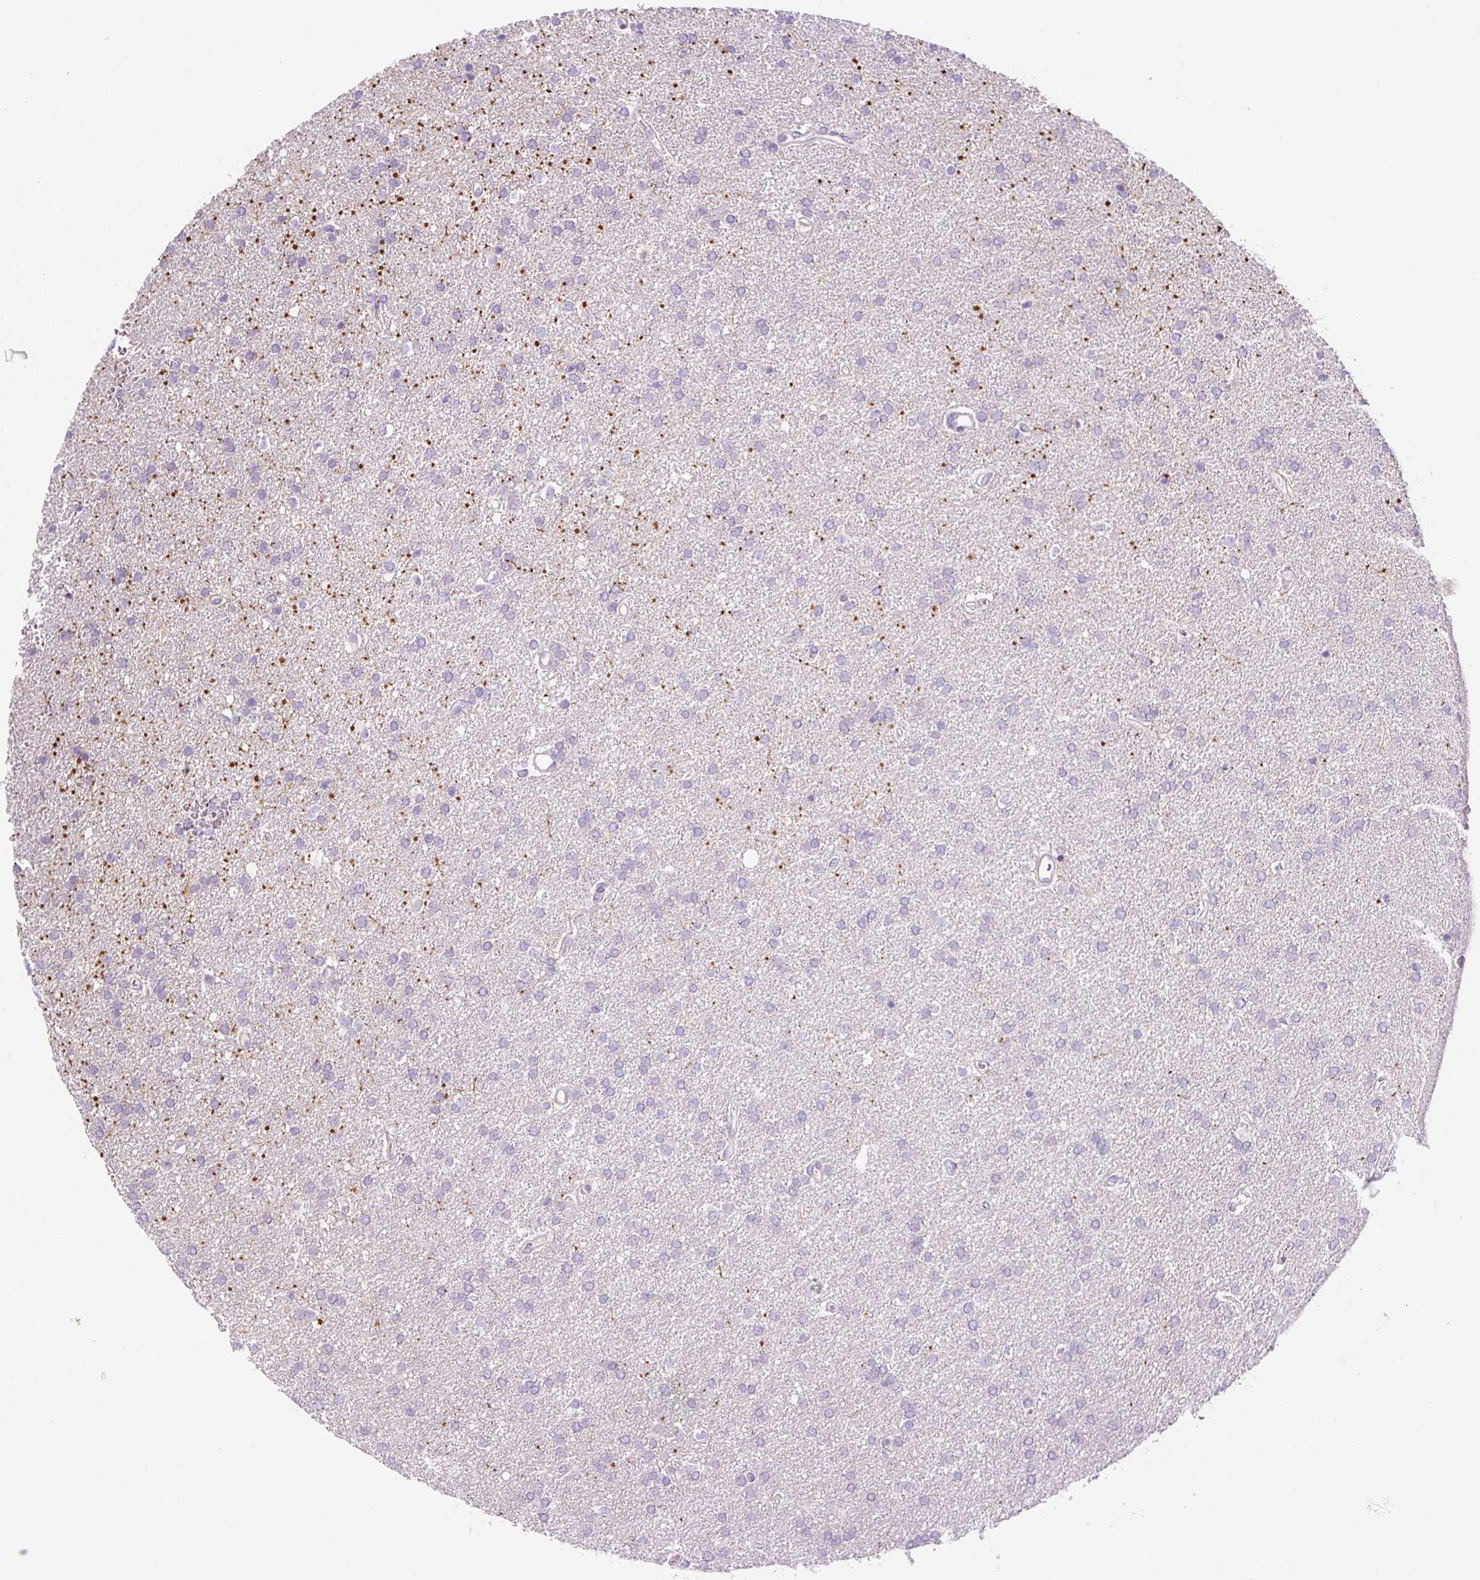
{"staining": {"intensity": "negative", "quantity": "none", "location": "none"}, "tissue": "glioma", "cell_type": "Tumor cells", "image_type": "cancer", "snomed": [{"axis": "morphology", "description": "Glioma, malignant, Low grade"}, {"axis": "topography", "description": "Brain"}], "caption": "Photomicrograph shows no protein staining in tumor cells of glioma tissue. Brightfield microscopy of IHC stained with DAB (3,3'-diaminobenzidine) (brown) and hematoxylin (blue), captured at high magnification.", "gene": "DISP3", "patient": {"sex": "female", "age": 34}}